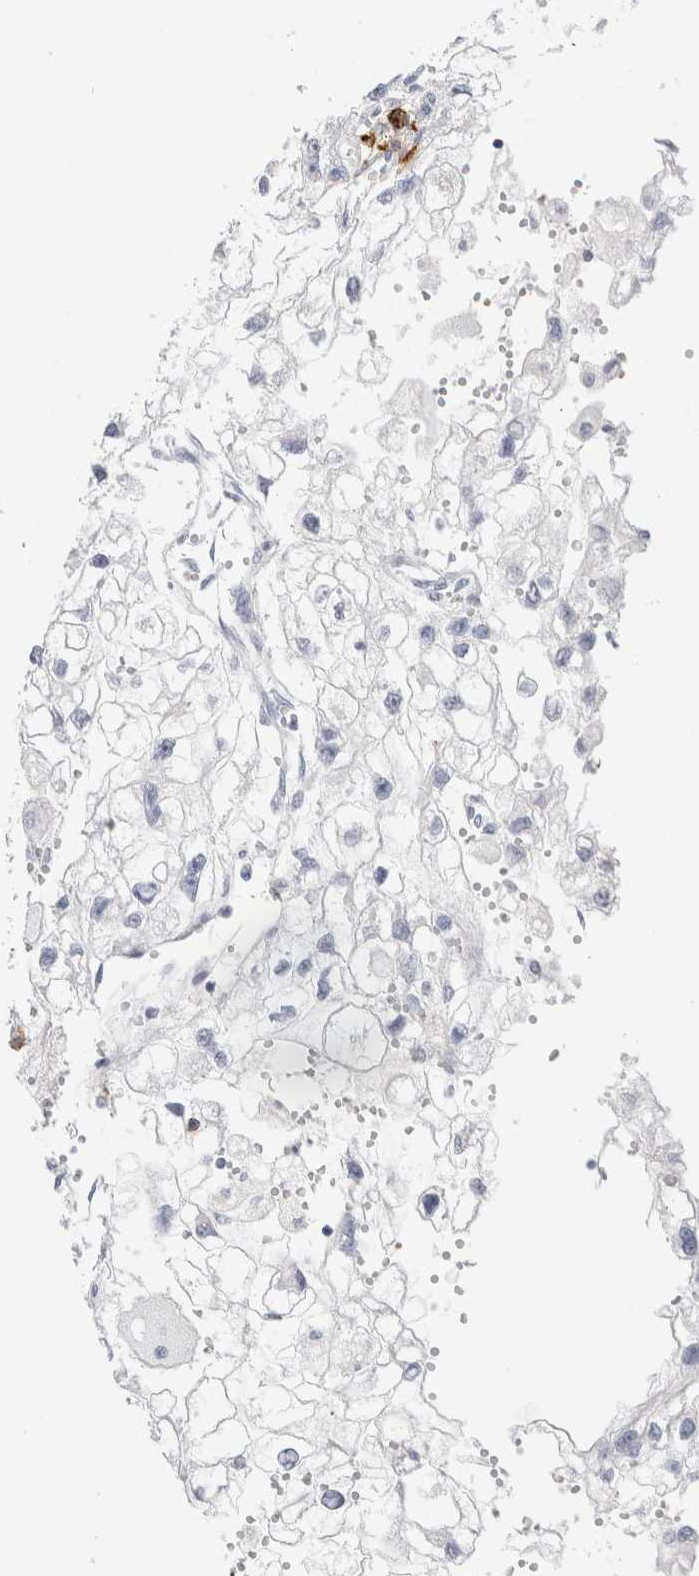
{"staining": {"intensity": "negative", "quantity": "none", "location": "none"}, "tissue": "renal cancer", "cell_type": "Tumor cells", "image_type": "cancer", "snomed": [{"axis": "morphology", "description": "Adenocarcinoma, NOS"}, {"axis": "topography", "description": "Kidney"}], "caption": "Immunohistochemistry (IHC) photomicrograph of renal adenocarcinoma stained for a protein (brown), which displays no positivity in tumor cells. (Stains: DAB immunohistochemistry with hematoxylin counter stain, Microscopy: brightfield microscopy at high magnification).", "gene": "CD38", "patient": {"sex": "female", "age": 70}}